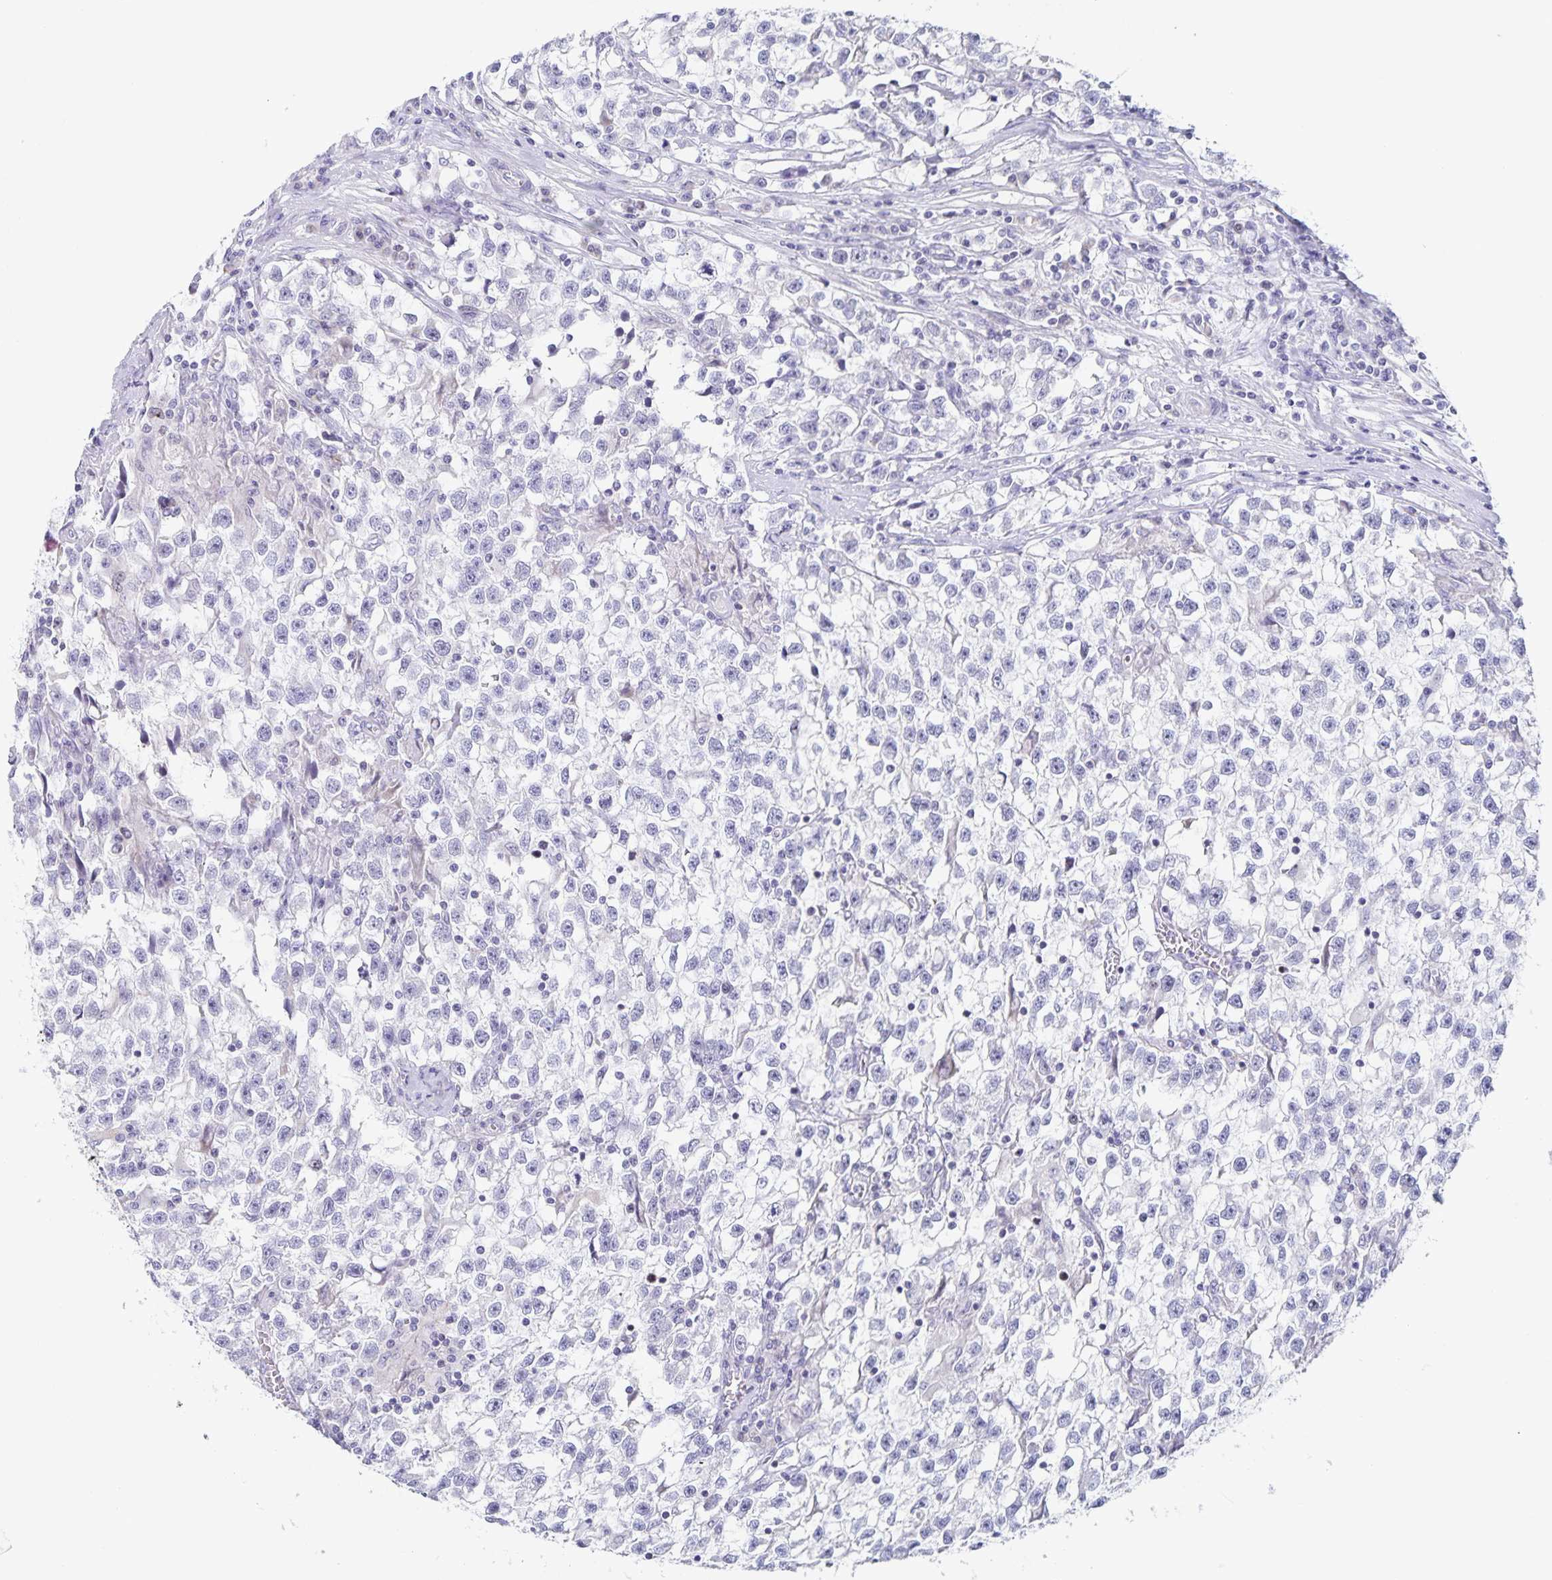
{"staining": {"intensity": "negative", "quantity": "none", "location": "none"}, "tissue": "testis cancer", "cell_type": "Tumor cells", "image_type": "cancer", "snomed": [{"axis": "morphology", "description": "Seminoma, NOS"}, {"axis": "topography", "description": "Testis"}], "caption": "Immunohistochemistry of testis cancer (seminoma) reveals no positivity in tumor cells.", "gene": "CENPH", "patient": {"sex": "male", "age": 31}}